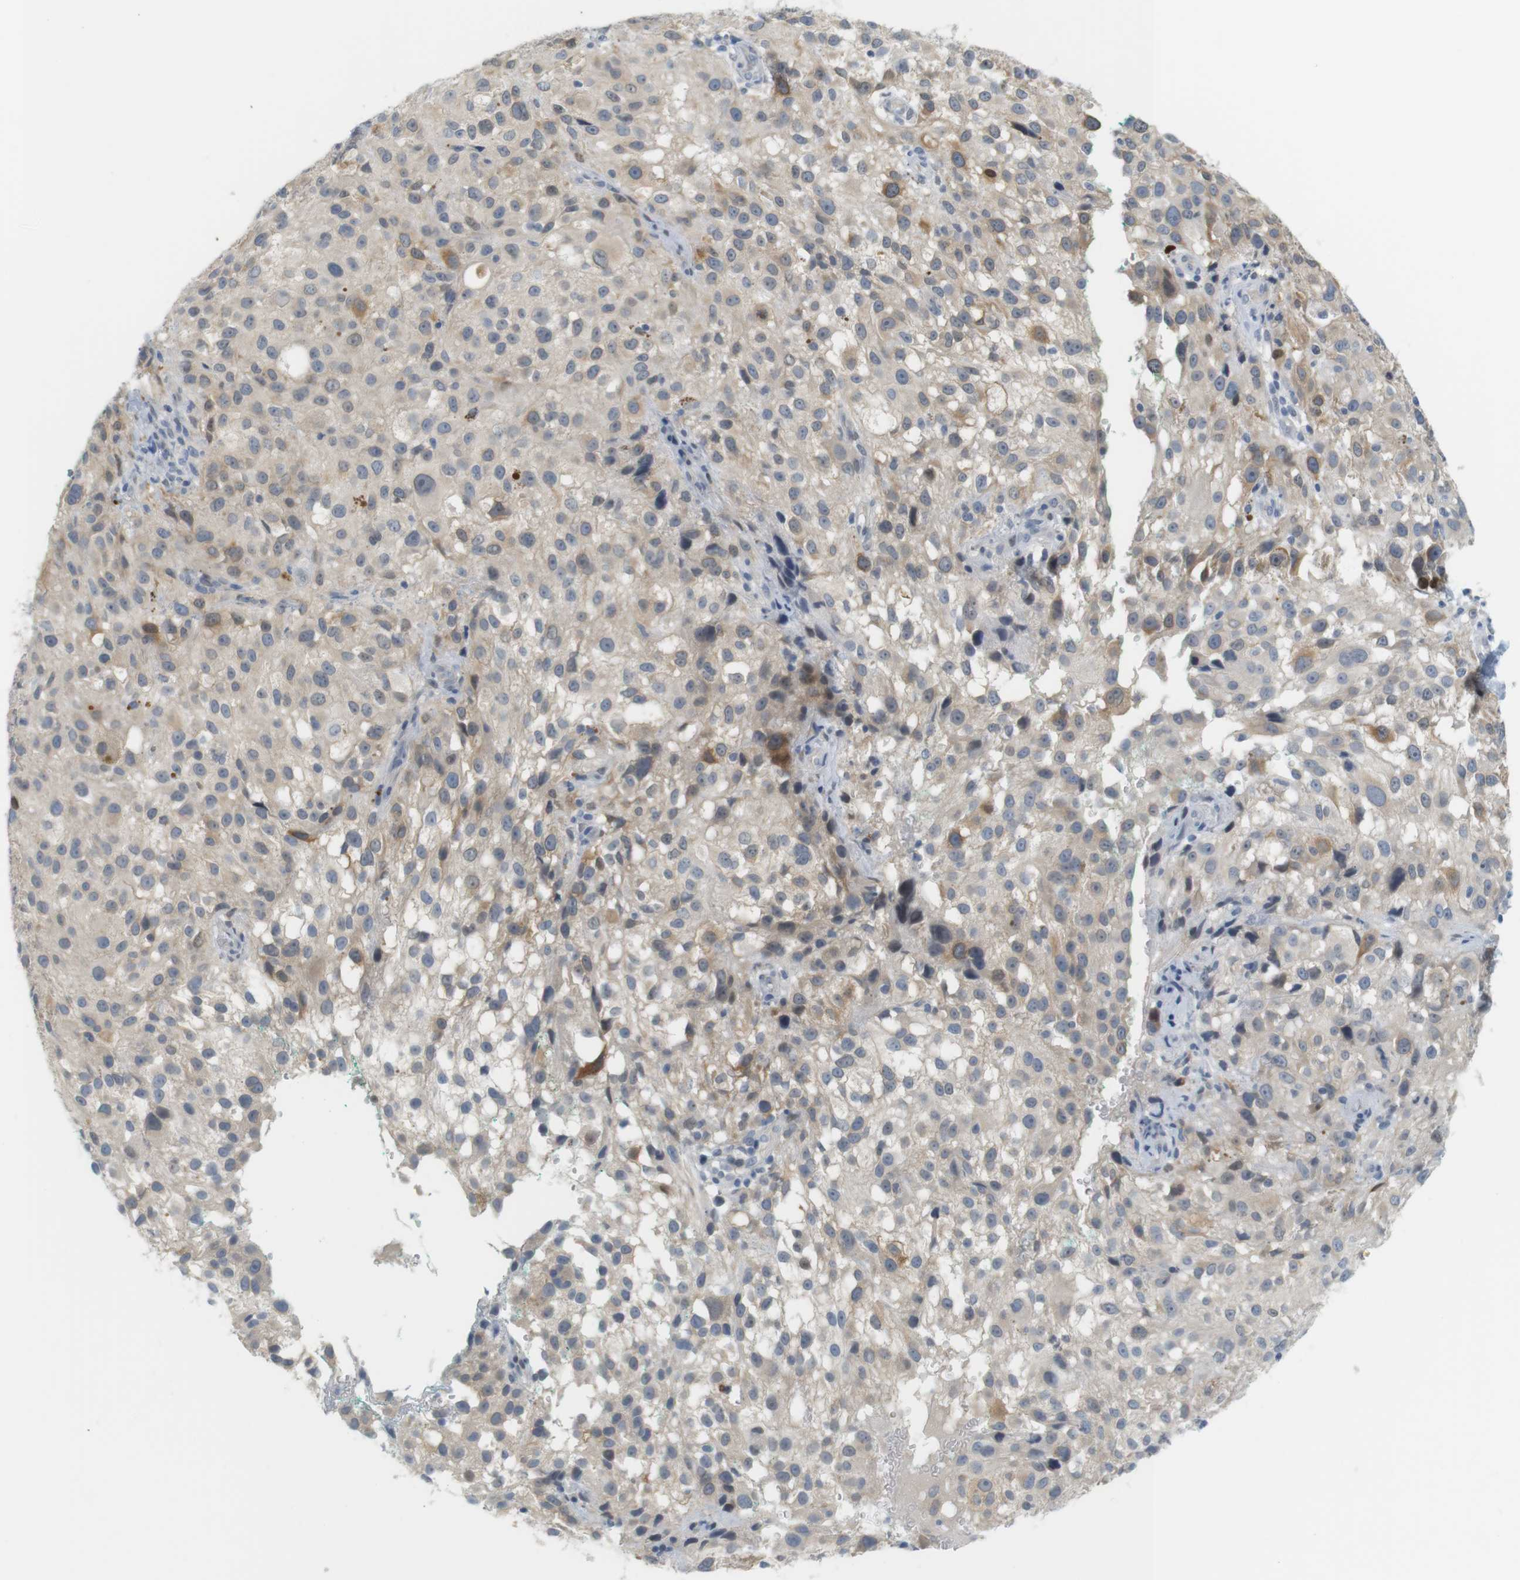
{"staining": {"intensity": "weak", "quantity": "<25%", "location": "cytoplasmic/membranous"}, "tissue": "melanoma", "cell_type": "Tumor cells", "image_type": "cancer", "snomed": [{"axis": "morphology", "description": "Necrosis, NOS"}, {"axis": "morphology", "description": "Malignant melanoma, NOS"}, {"axis": "topography", "description": "Skin"}], "caption": "Tumor cells are negative for brown protein staining in melanoma.", "gene": "CREB3L2", "patient": {"sex": "female", "age": 87}}